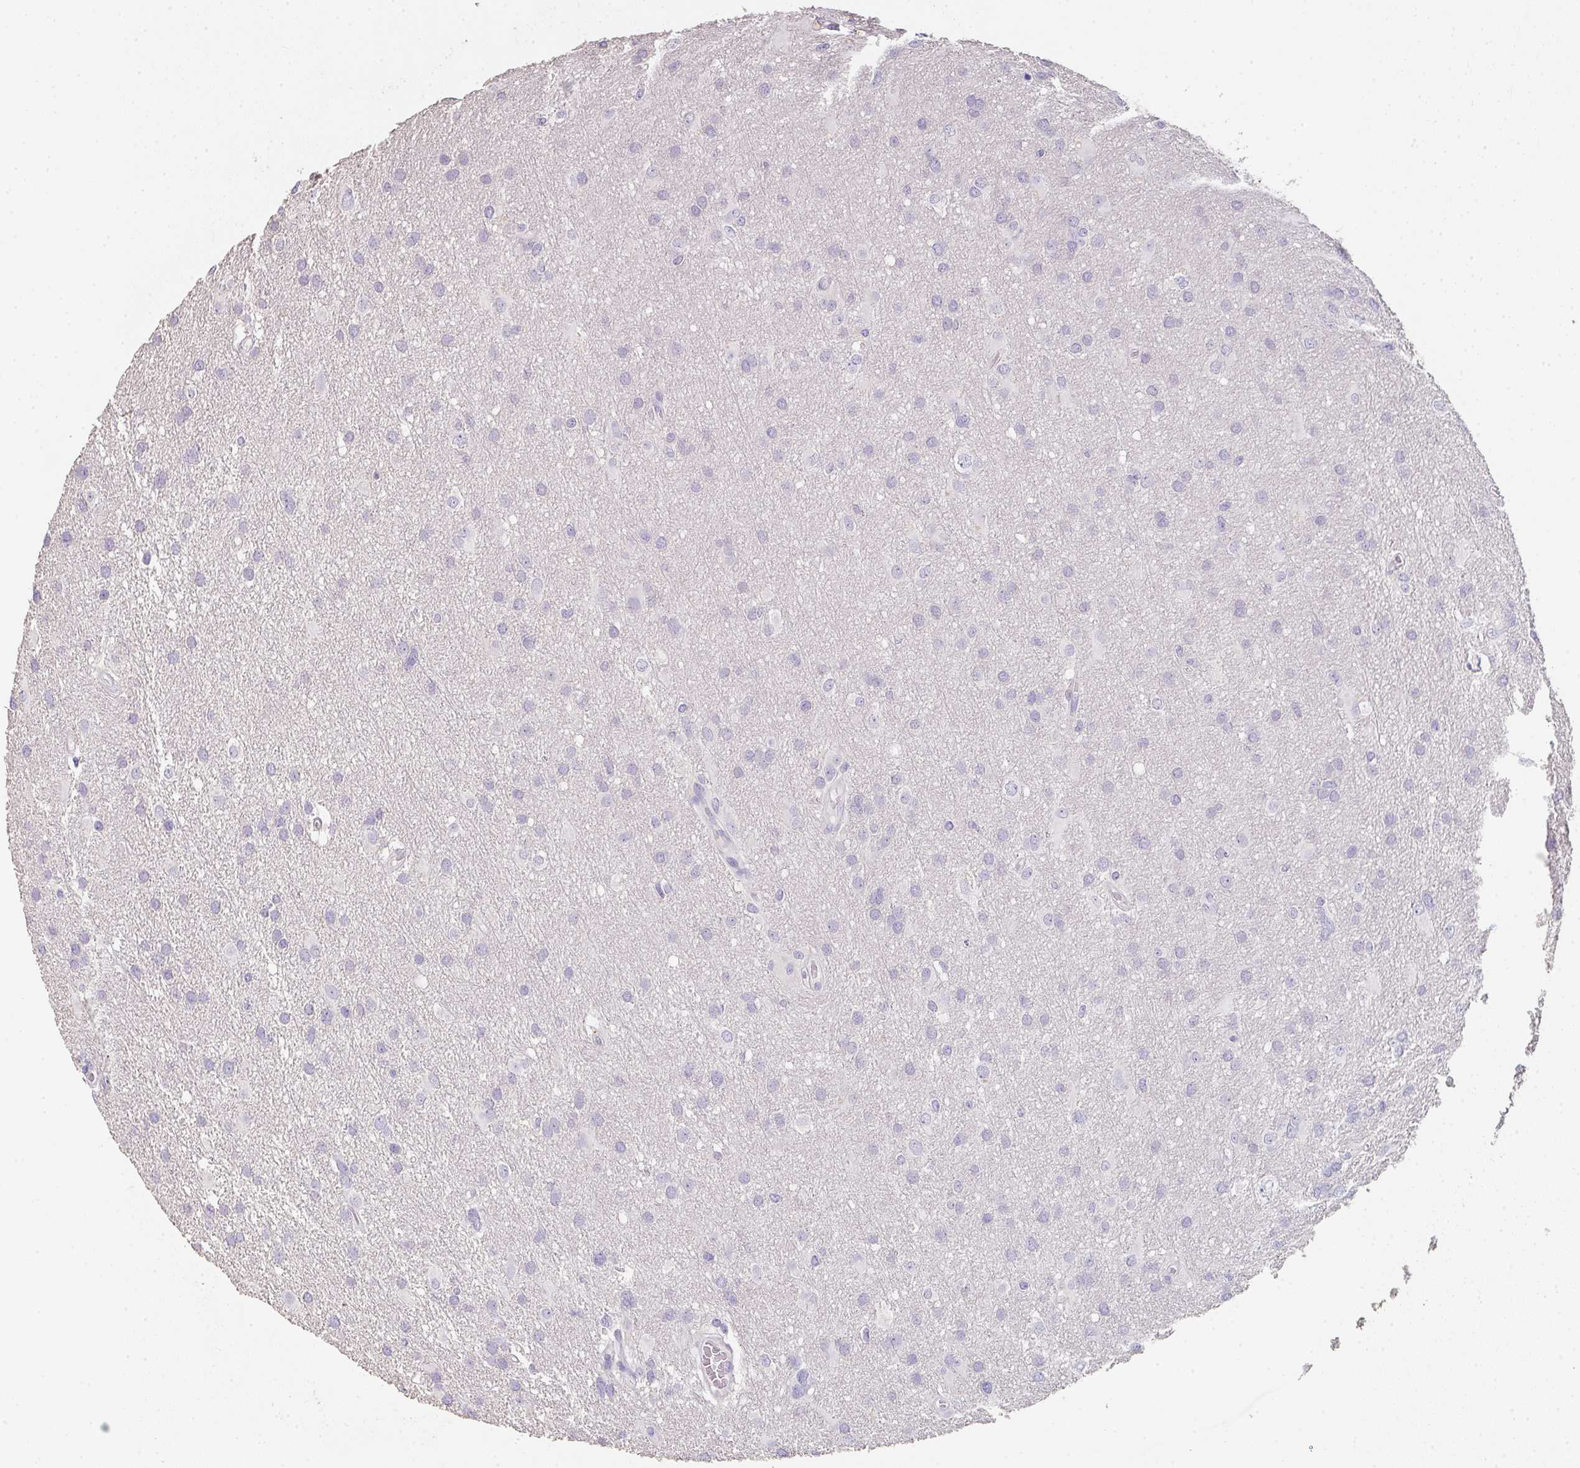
{"staining": {"intensity": "negative", "quantity": "none", "location": "none"}, "tissue": "glioma", "cell_type": "Tumor cells", "image_type": "cancer", "snomed": [{"axis": "morphology", "description": "Glioma, malignant, High grade"}, {"axis": "topography", "description": "Brain"}], "caption": "Photomicrograph shows no significant protein staining in tumor cells of high-grade glioma (malignant).", "gene": "C1QTNF8", "patient": {"sex": "male", "age": 53}}